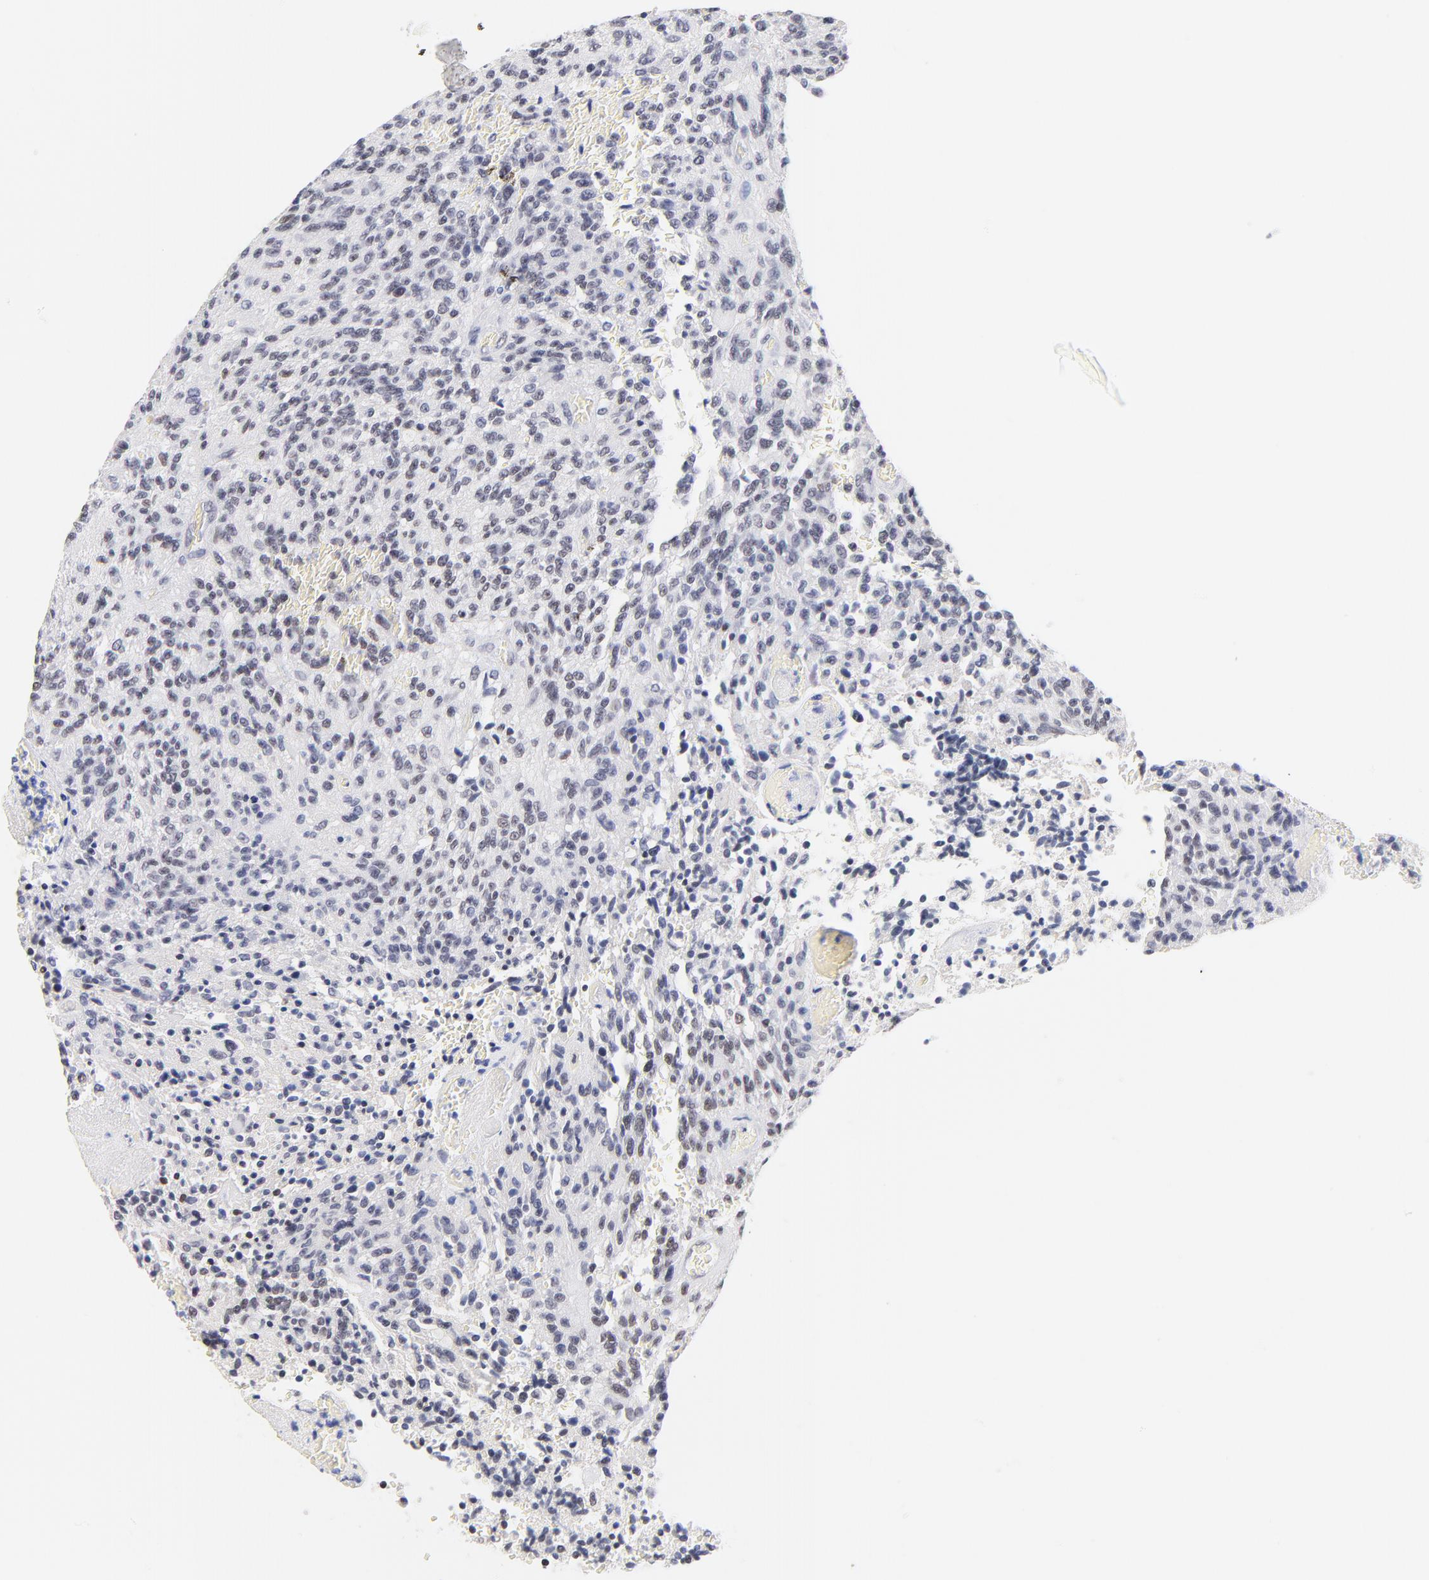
{"staining": {"intensity": "negative", "quantity": "none", "location": "none"}, "tissue": "glioma", "cell_type": "Tumor cells", "image_type": "cancer", "snomed": [{"axis": "morphology", "description": "Normal tissue, NOS"}, {"axis": "morphology", "description": "Glioma, malignant, High grade"}, {"axis": "topography", "description": "Cerebral cortex"}], "caption": "An IHC micrograph of malignant glioma (high-grade) is shown. There is no staining in tumor cells of malignant glioma (high-grade). (IHC, brightfield microscopy, high magnification).", "gene": "ZNF74", "patient": {"sex": "male", "age": 56}}